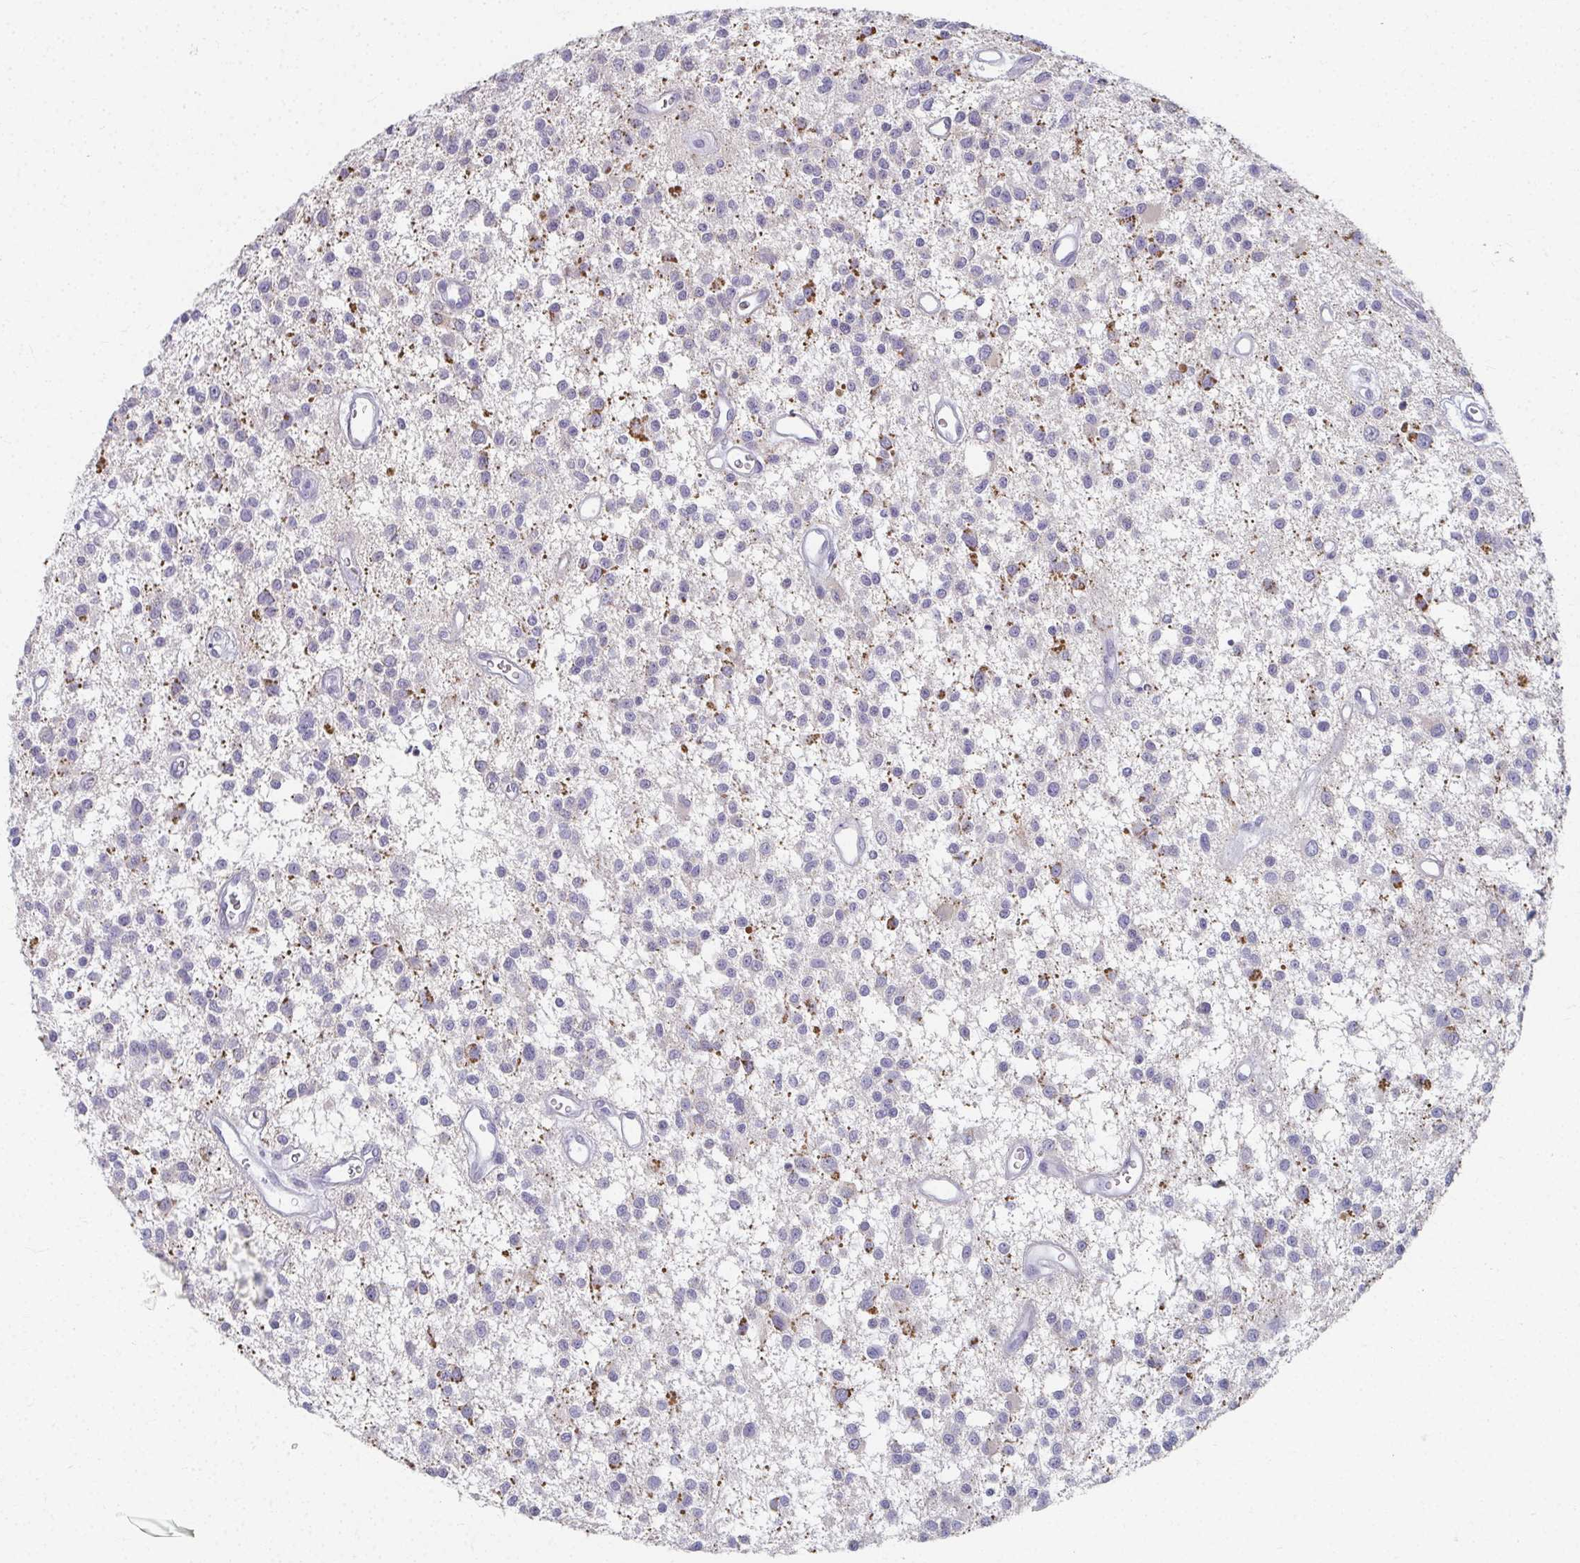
{"staining": {"intensity": "negative", "quantity": "none", "location": "none"}, "tissue": "glioma", "cell_type": "Tumor cells", "image_type": "cancer", "snomed": [{"axis": "morphology", "description": "Glioma, malignant, Low grade"}, {"axis": "topography", "description": "Brain"}], "caption": "Tumor cells are negative for brown protein staining in low-grade glioma (malignant).", "gene": "CAMKV", "patient": {"sex": "male", "age": 43}}